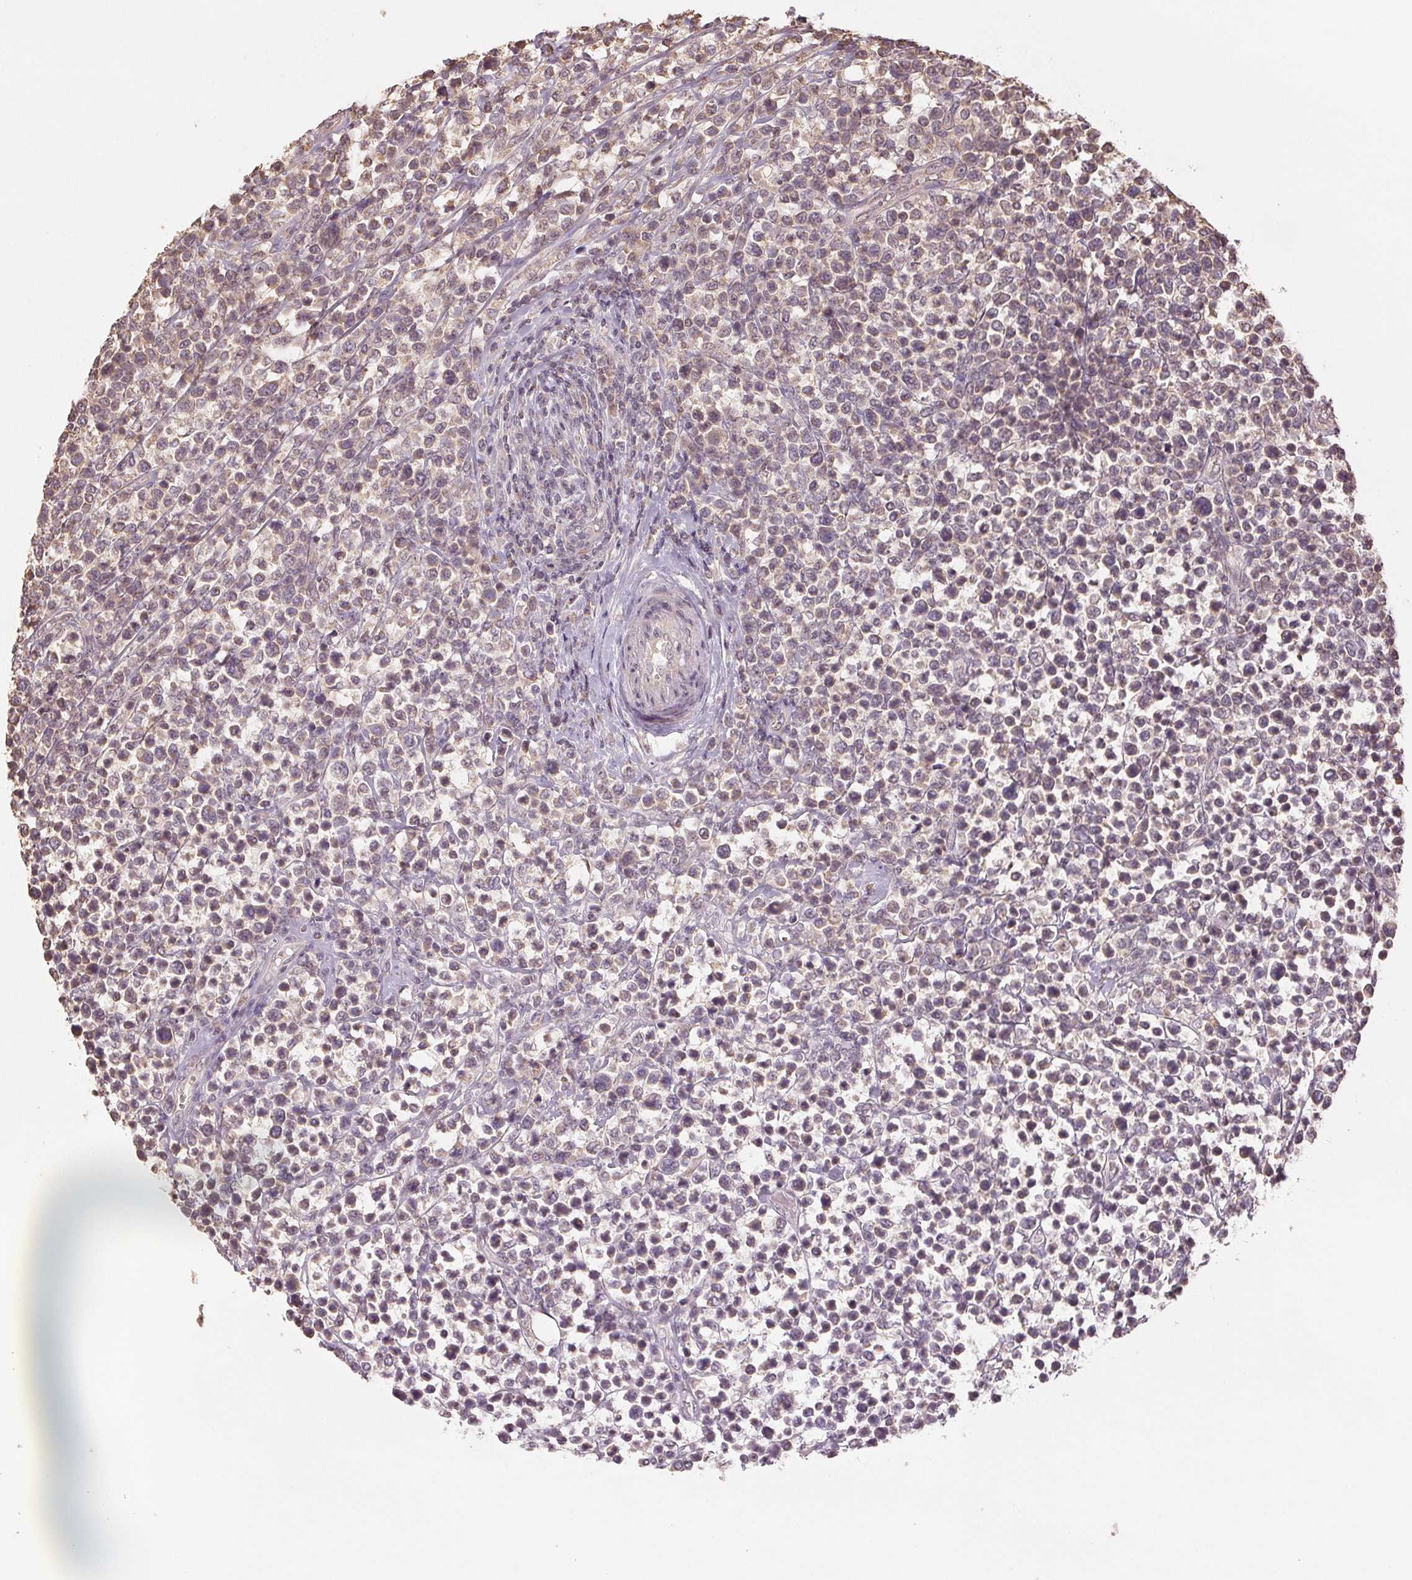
{"staining": {"intensity": "weak", "quantity": "25%-75%", "location": "cytoplasmic/membranous"}, "tissue": "lymphoma", "cell_type": "Tumor cells", "image_type": "cancer", "snomed": [{"axis": "morphology", "description": "Malignant lymphoma, non-Hodgkin's type, High grade"}, {"axis": "topography", "description": "Soft tissue"}], "caption": "A photomicrograph showing weak cytoplasmic/membranous staining in approximately 25%-75% of tumor cells in malignant lymphoma, non-Hodgkin's type (high-grade), as visualized by brown immunohistochemical staining.", "gene": "COX14", "patient": {"sex": "female", "age": 56}}